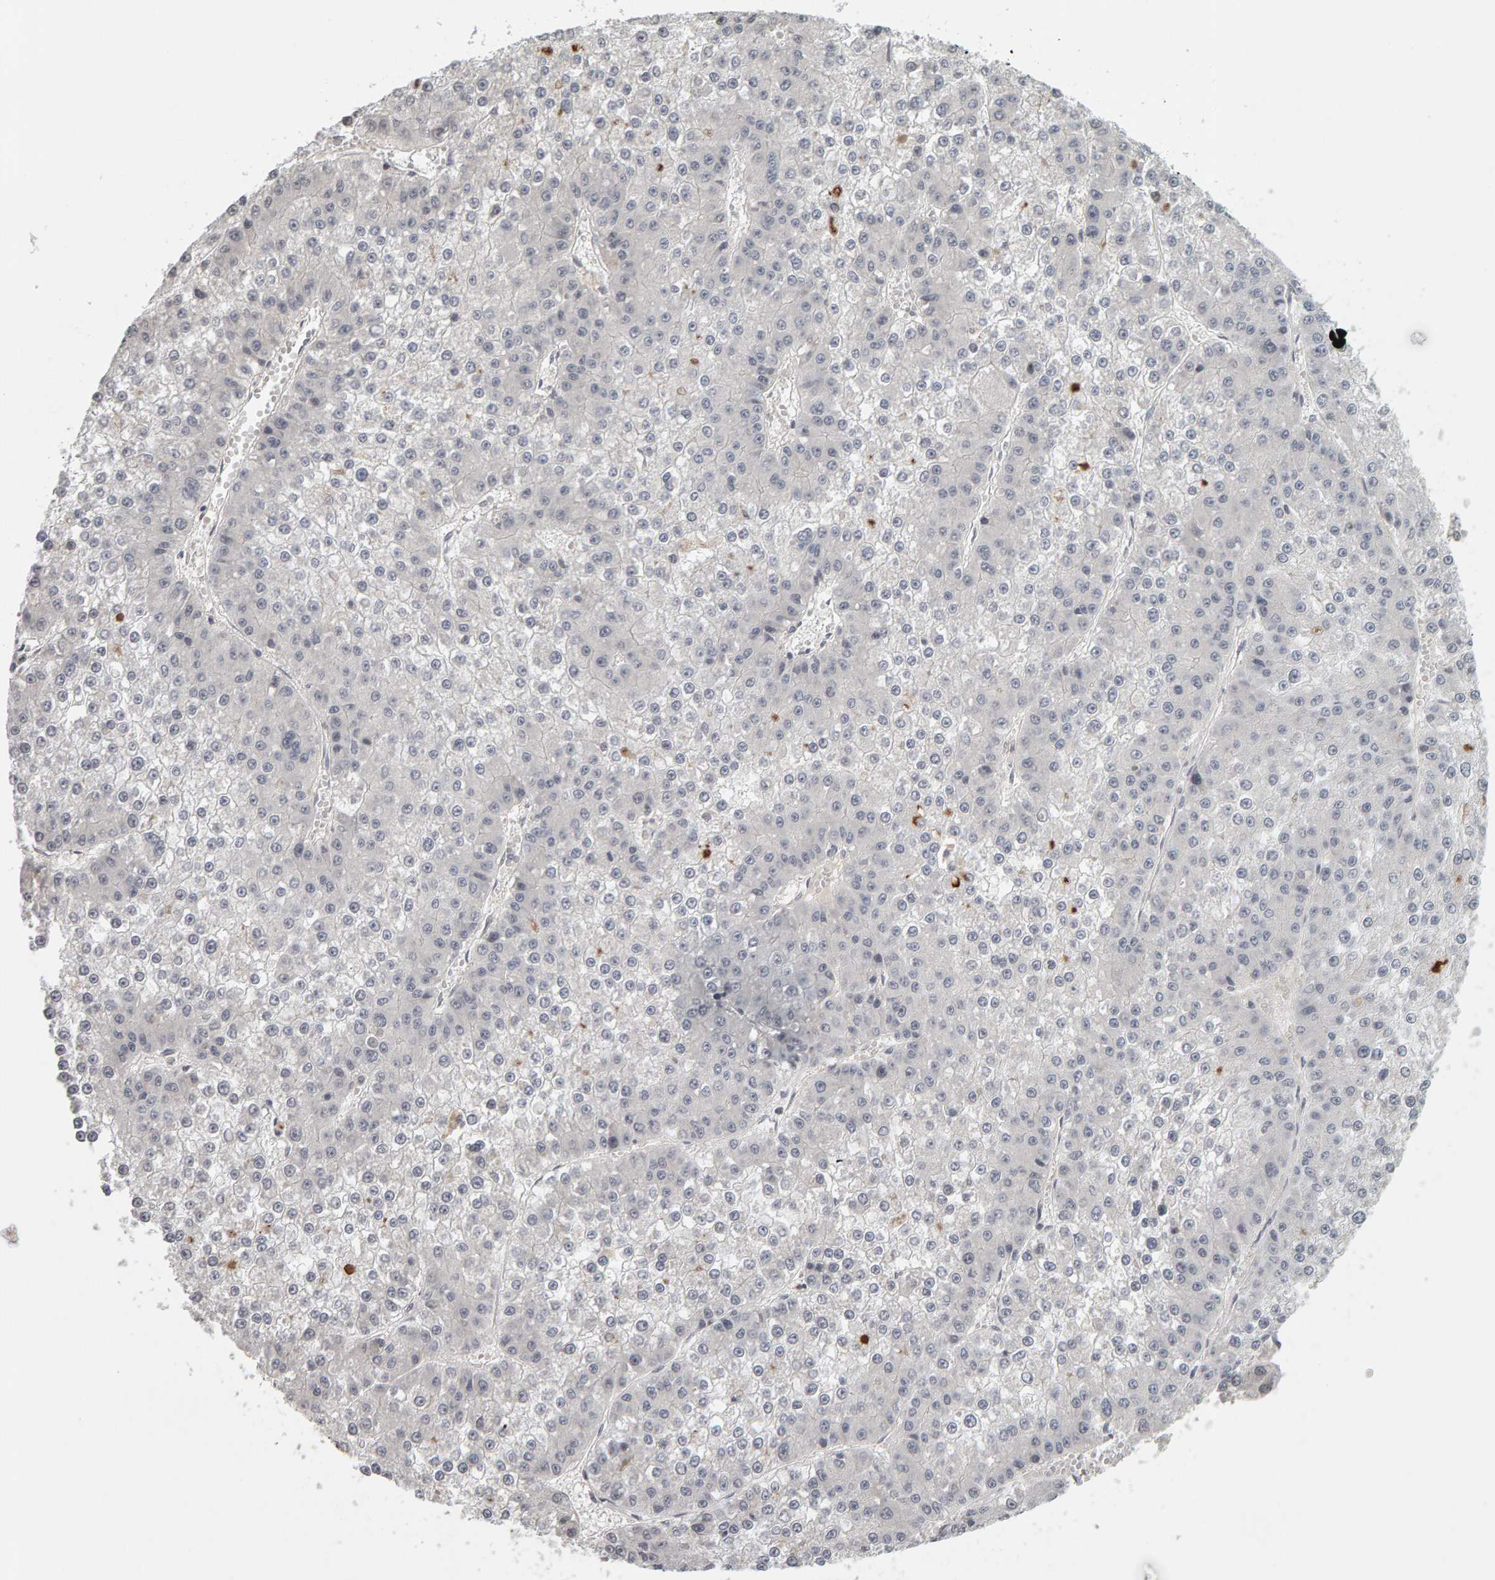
{"staining": {"intensity": "negative", "quantity": "none", "location": "none"}, "tissue": "liver cancer", "cell_type": "Tumor cells", "image_type": "cancer", "snomed": [{"axis": "morphology", "description": "Carcinoma, Hepatocellular, NOS"}, {"axis": "topography", "description": "Liver"}], "caption": "The histopathology image reveals no significant positivity in tumor cells of hepatocellular carcinoma (liver).", "gene": "TEFM", "patient": {"sex": "female", "age": 73}}